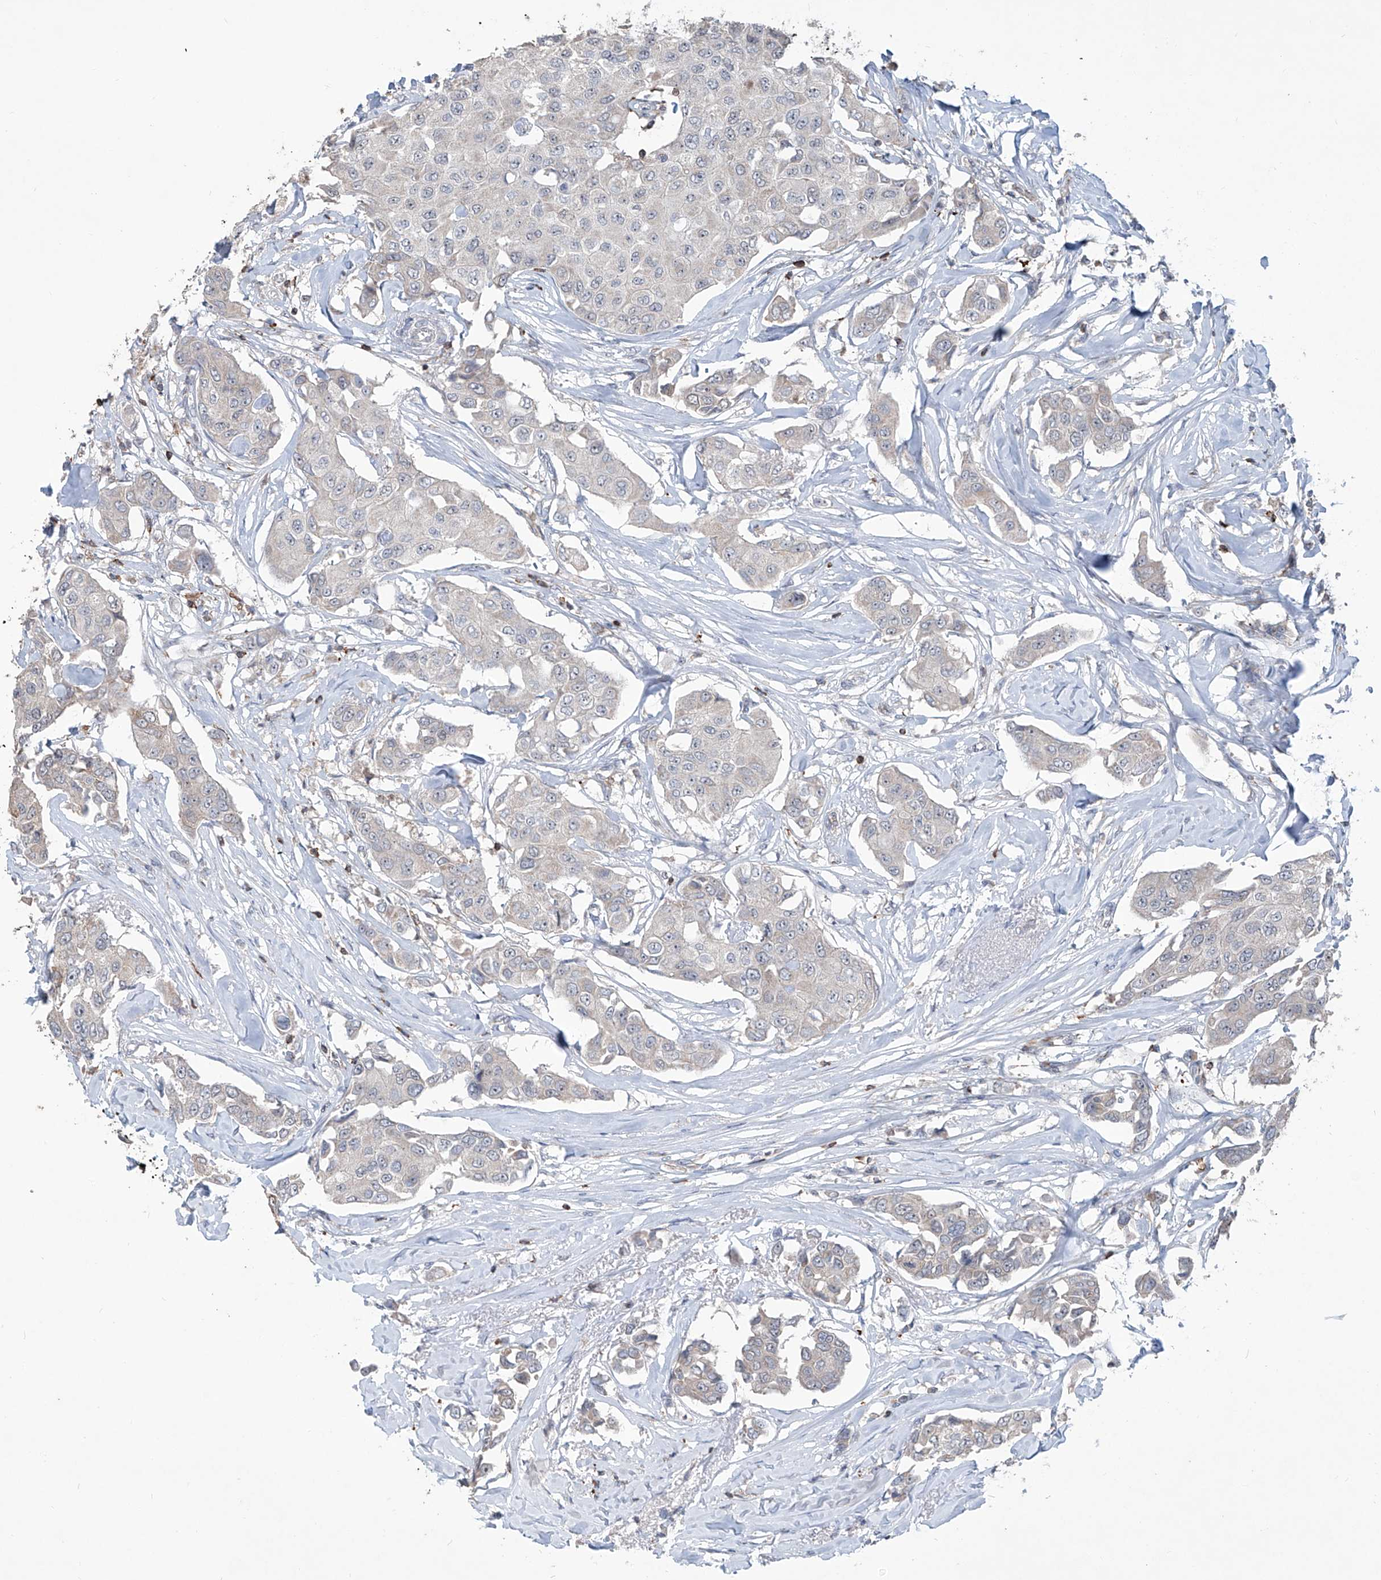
{"staining": {"intensity": "negative", "quantity": "none", "location": "none"}, "tissue": "breast cancer", "cell_type": "Tumor cells", "image_type": "cancer", "snomed": [{"axis": "morphology", "description": "Duct carcinoma"}, {"axis": "topography", "description": "Breast"}], "caption": "A micrograph of human intraductal carcinoma (breast) is negative for staining in tumor cells. The staining was performed using DAB (3,3'-diaminobenzidine) to visualize the protein expression in brown, while the nuclei were stained in blue with hematoxylin (Magnification: 20x).", "gene": "ZBTB48", "patient": {"sex": "female", "age": 80}}